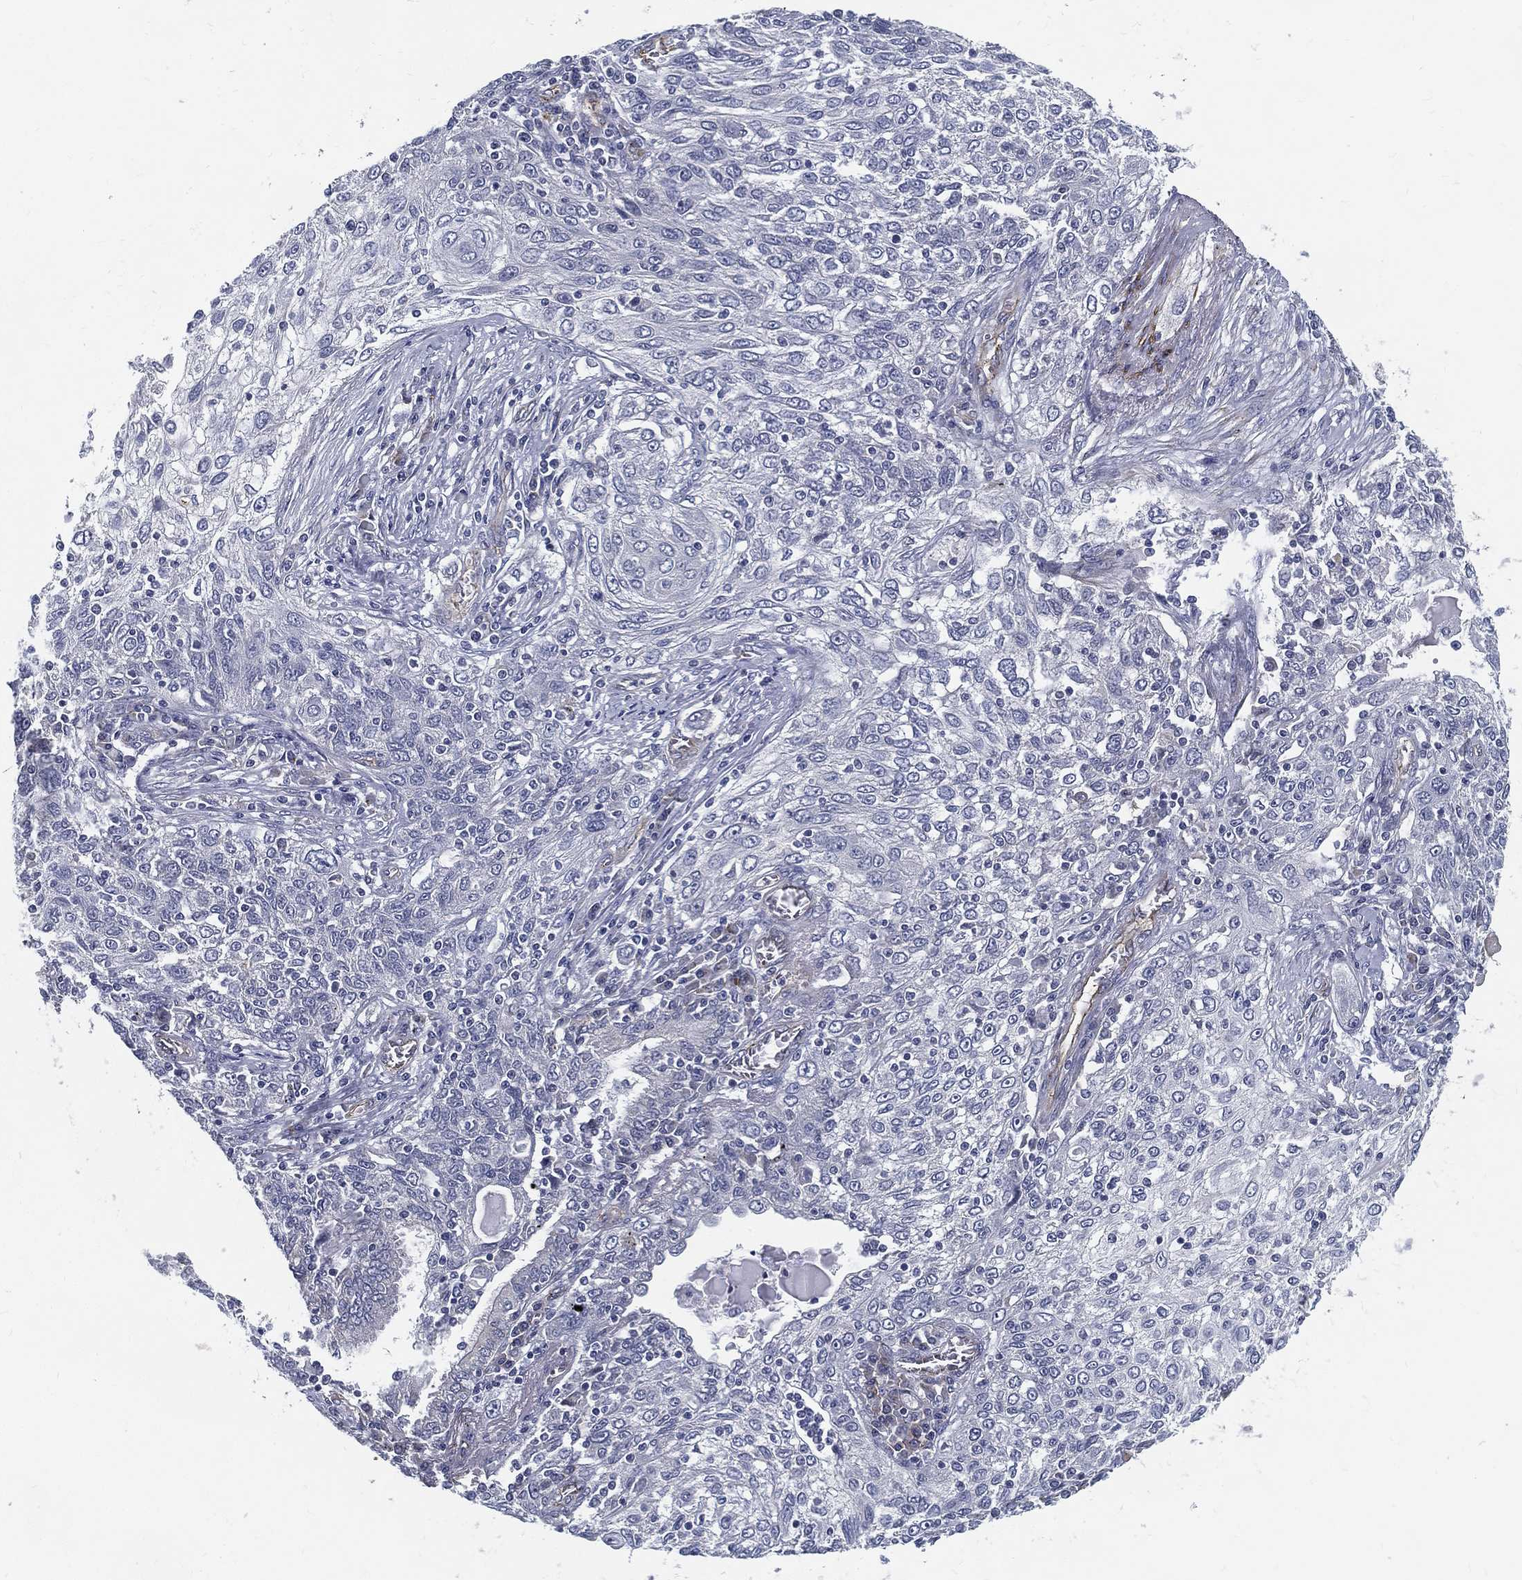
{"staining": {"intensity": "negative", "quantity": "none", "location": "none"}, "tissue": "lung cancer", "cell_type": "Tumor cells", "image_type": "cancer", "snomed": [{"axis": "morphology", "description": "Squamous cell carcinoma, NOS"}, {"axis": "topography", "description": "Lung"}], "caption": "IHC micrograph of human squamous cell carcinoma (lung) stained for a protein (brown), which shows no staining in tumor cells.", "gene": "LRRC56", "patient": {"sex": "female", "age": 69}}